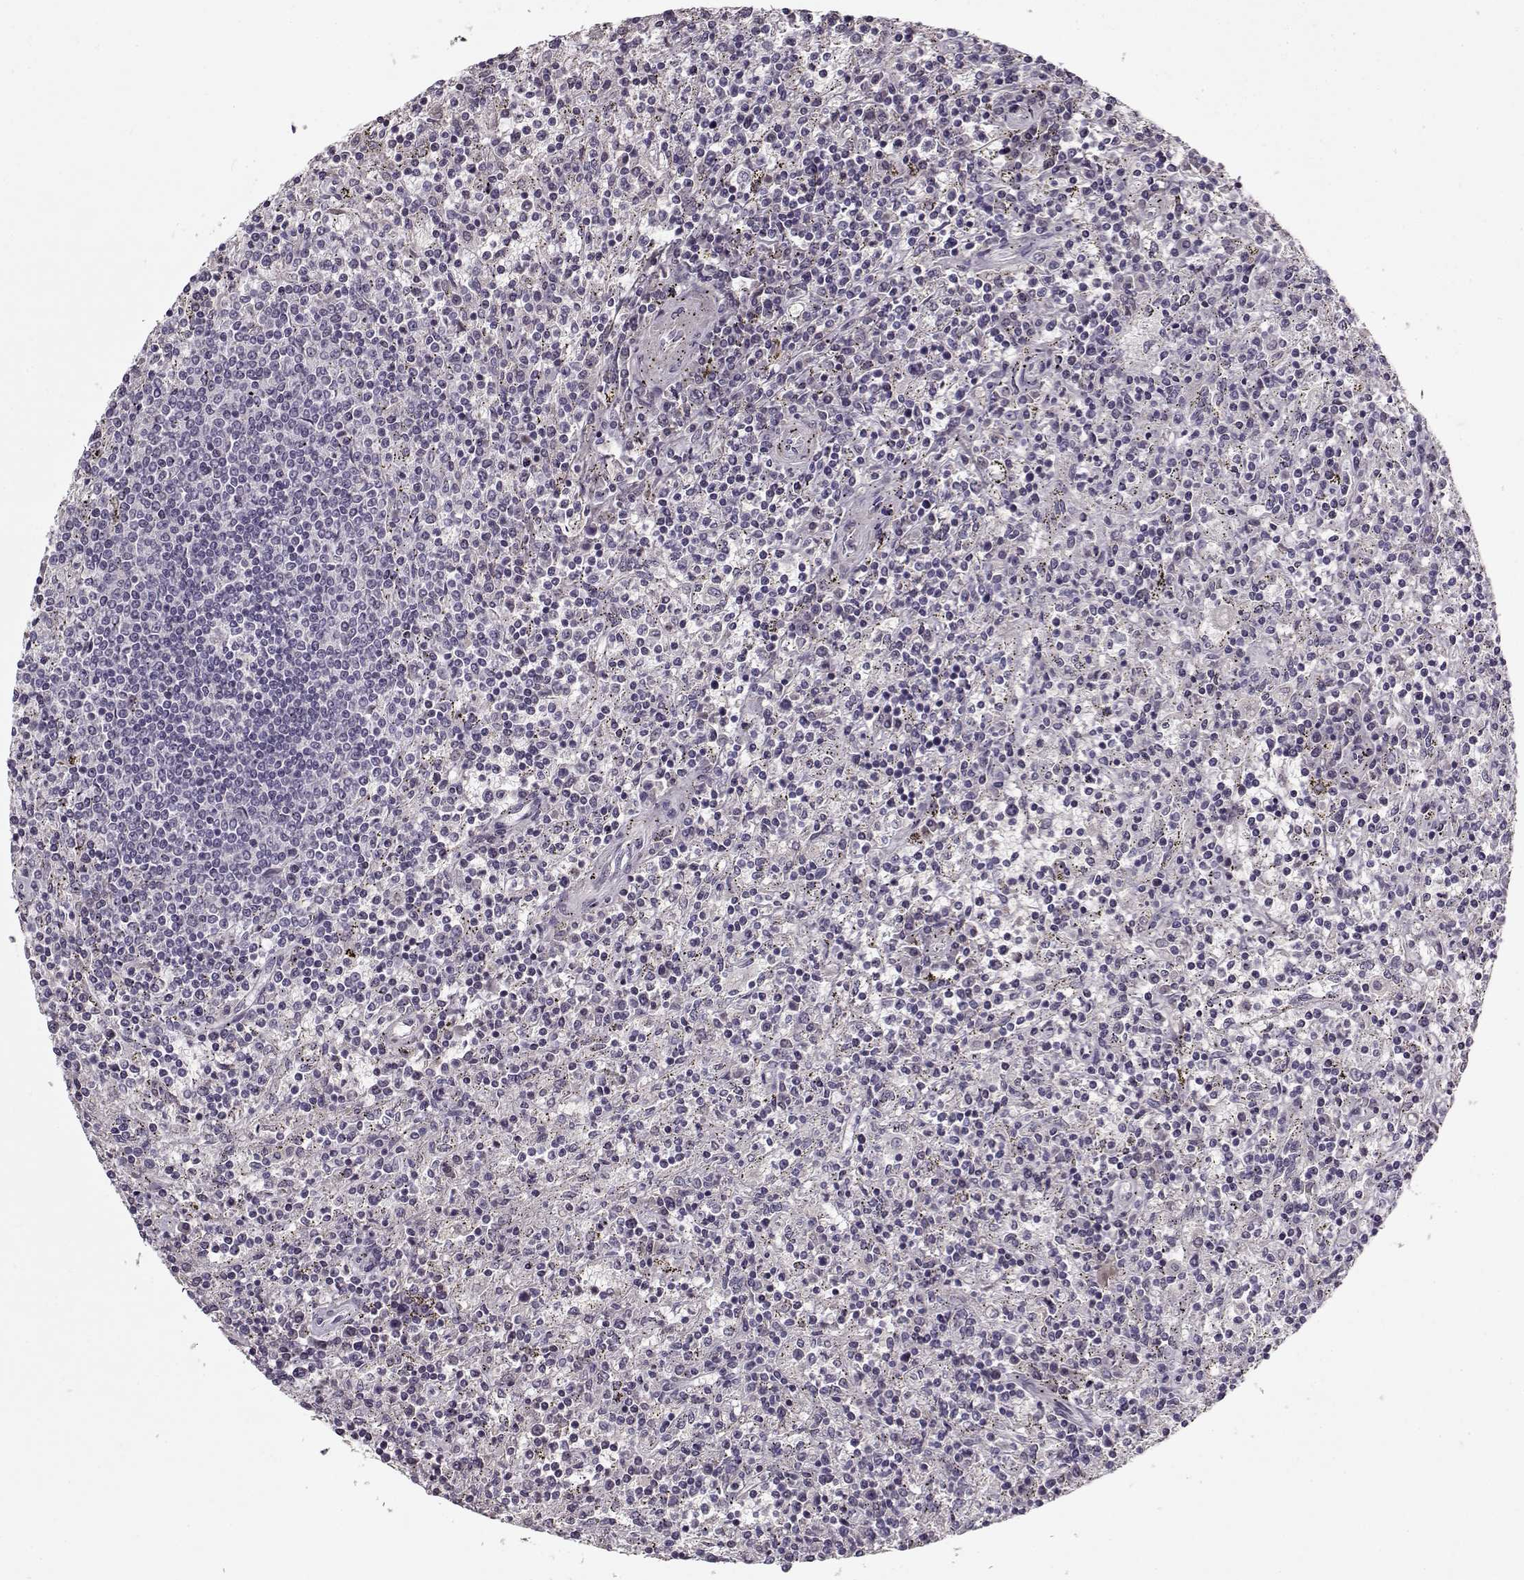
{"staining": {"intensity": "negative", "quantity": "none", "location": "none"}, "tissue": "lymphoma", "cell_type": "Tumor cells", "image_type": "cancer", "snomed": [{"axis": "morphology", "description": "Malignant lymphoma, non-Hodgkin's type, Low grade"}, {"axis": "topography", "description": "Spleen"}], "caption": "Immunohistochemistry histopathology image of human malignant lymphoma, non-Hodgkin's type (low-grade) stained for a protein (brown), which demonstrates no positivity in tumor cells.", "gene": "LUM", "patient": {"sex": "male", "age": 62}}